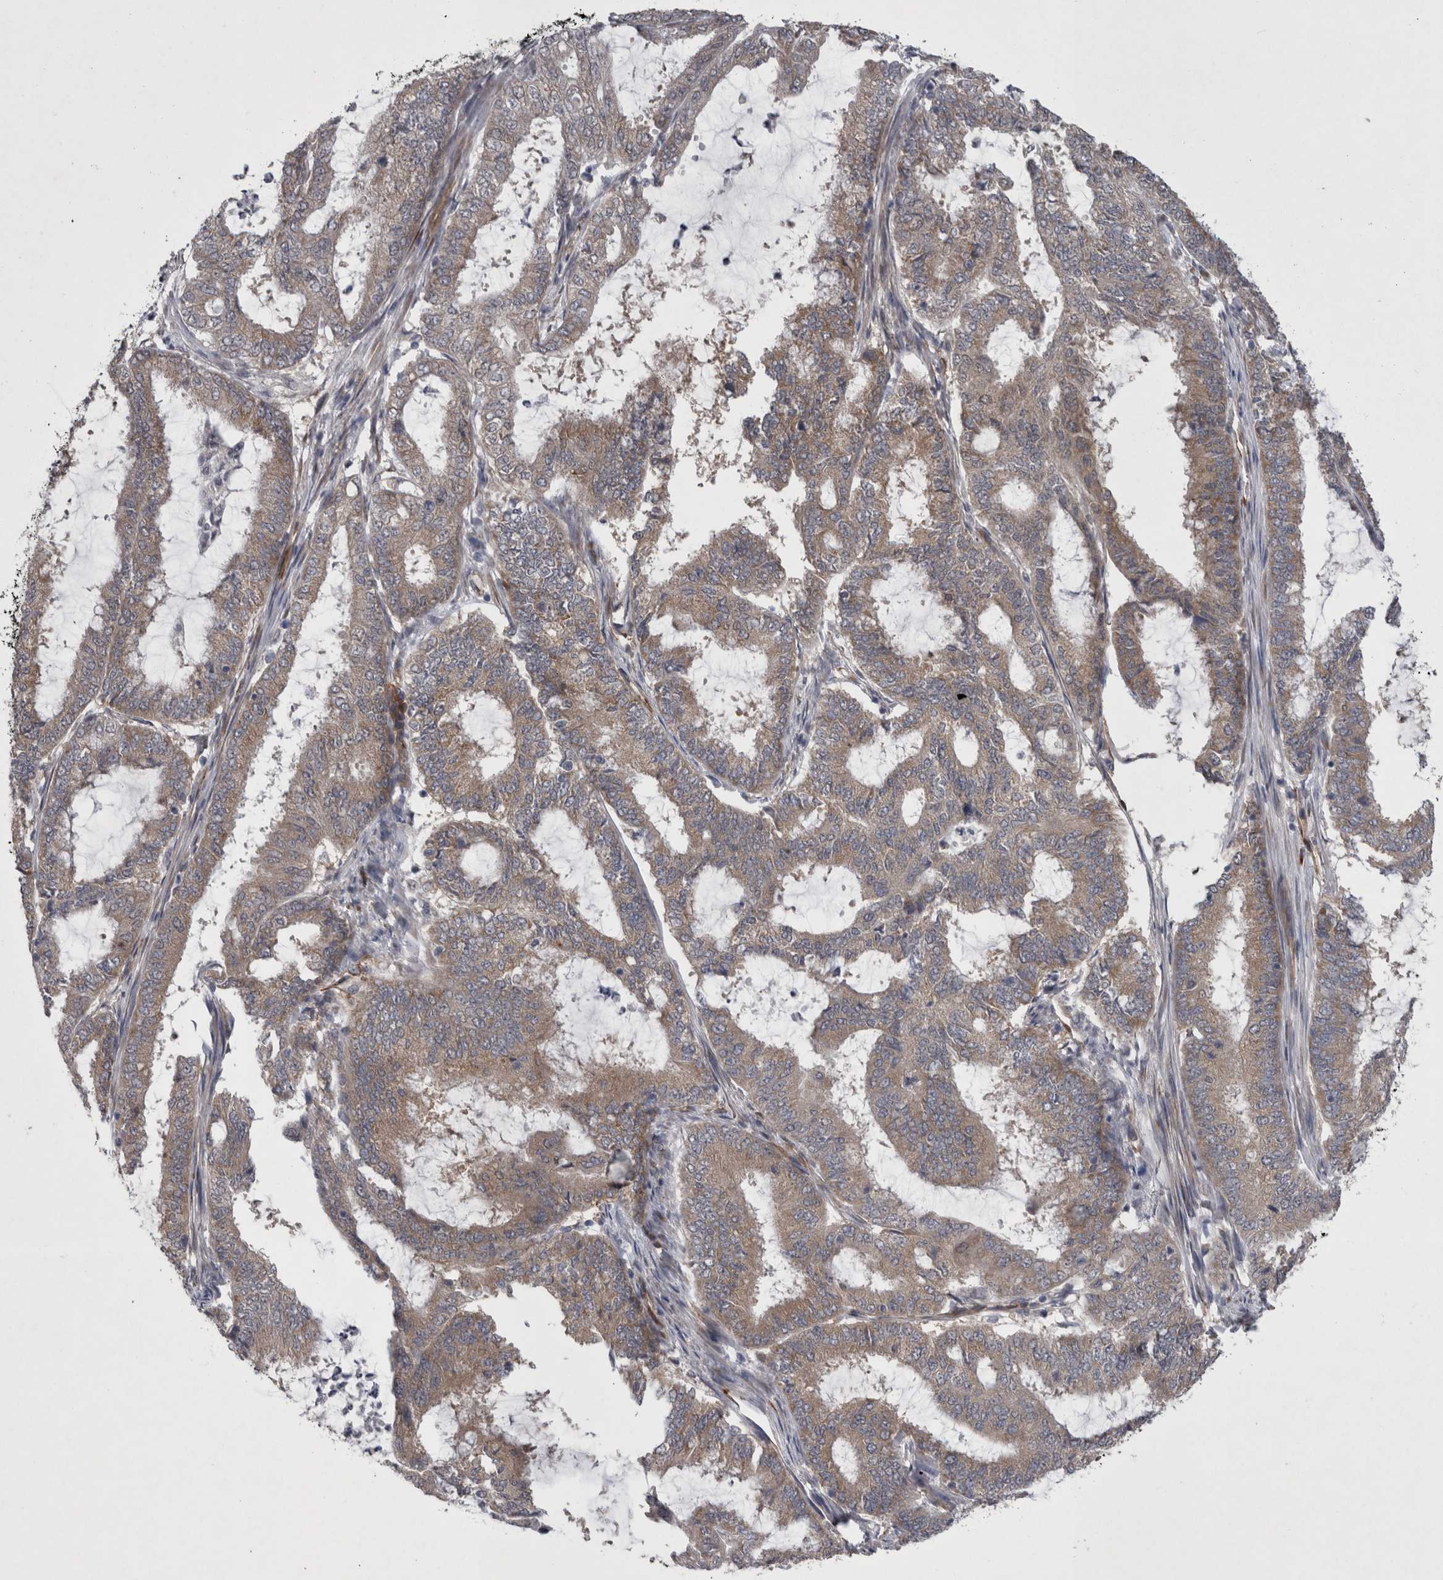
{"staining": {"intensity": "weak", "quantity": "25%-75%", "location": "cytoplasmic/membranous"}, "tissue": "endometrial cancer", "cell_type": "Tumor cells", "image_type": "cancer", "snomed": [{"axis": "morphology", "description": "Adenocarcinoma, NOS"}, {"axis": "topography", "description": "Endometrium"}], "caption": "Tumor cells show low levels of weak cytoplasmic/membranous staining in approximately 25%-75% of cells in human endometrial cancer (adenocarcinoma).", "gene": "DDX6", "patient": {"sex": "female", "age": 51}}